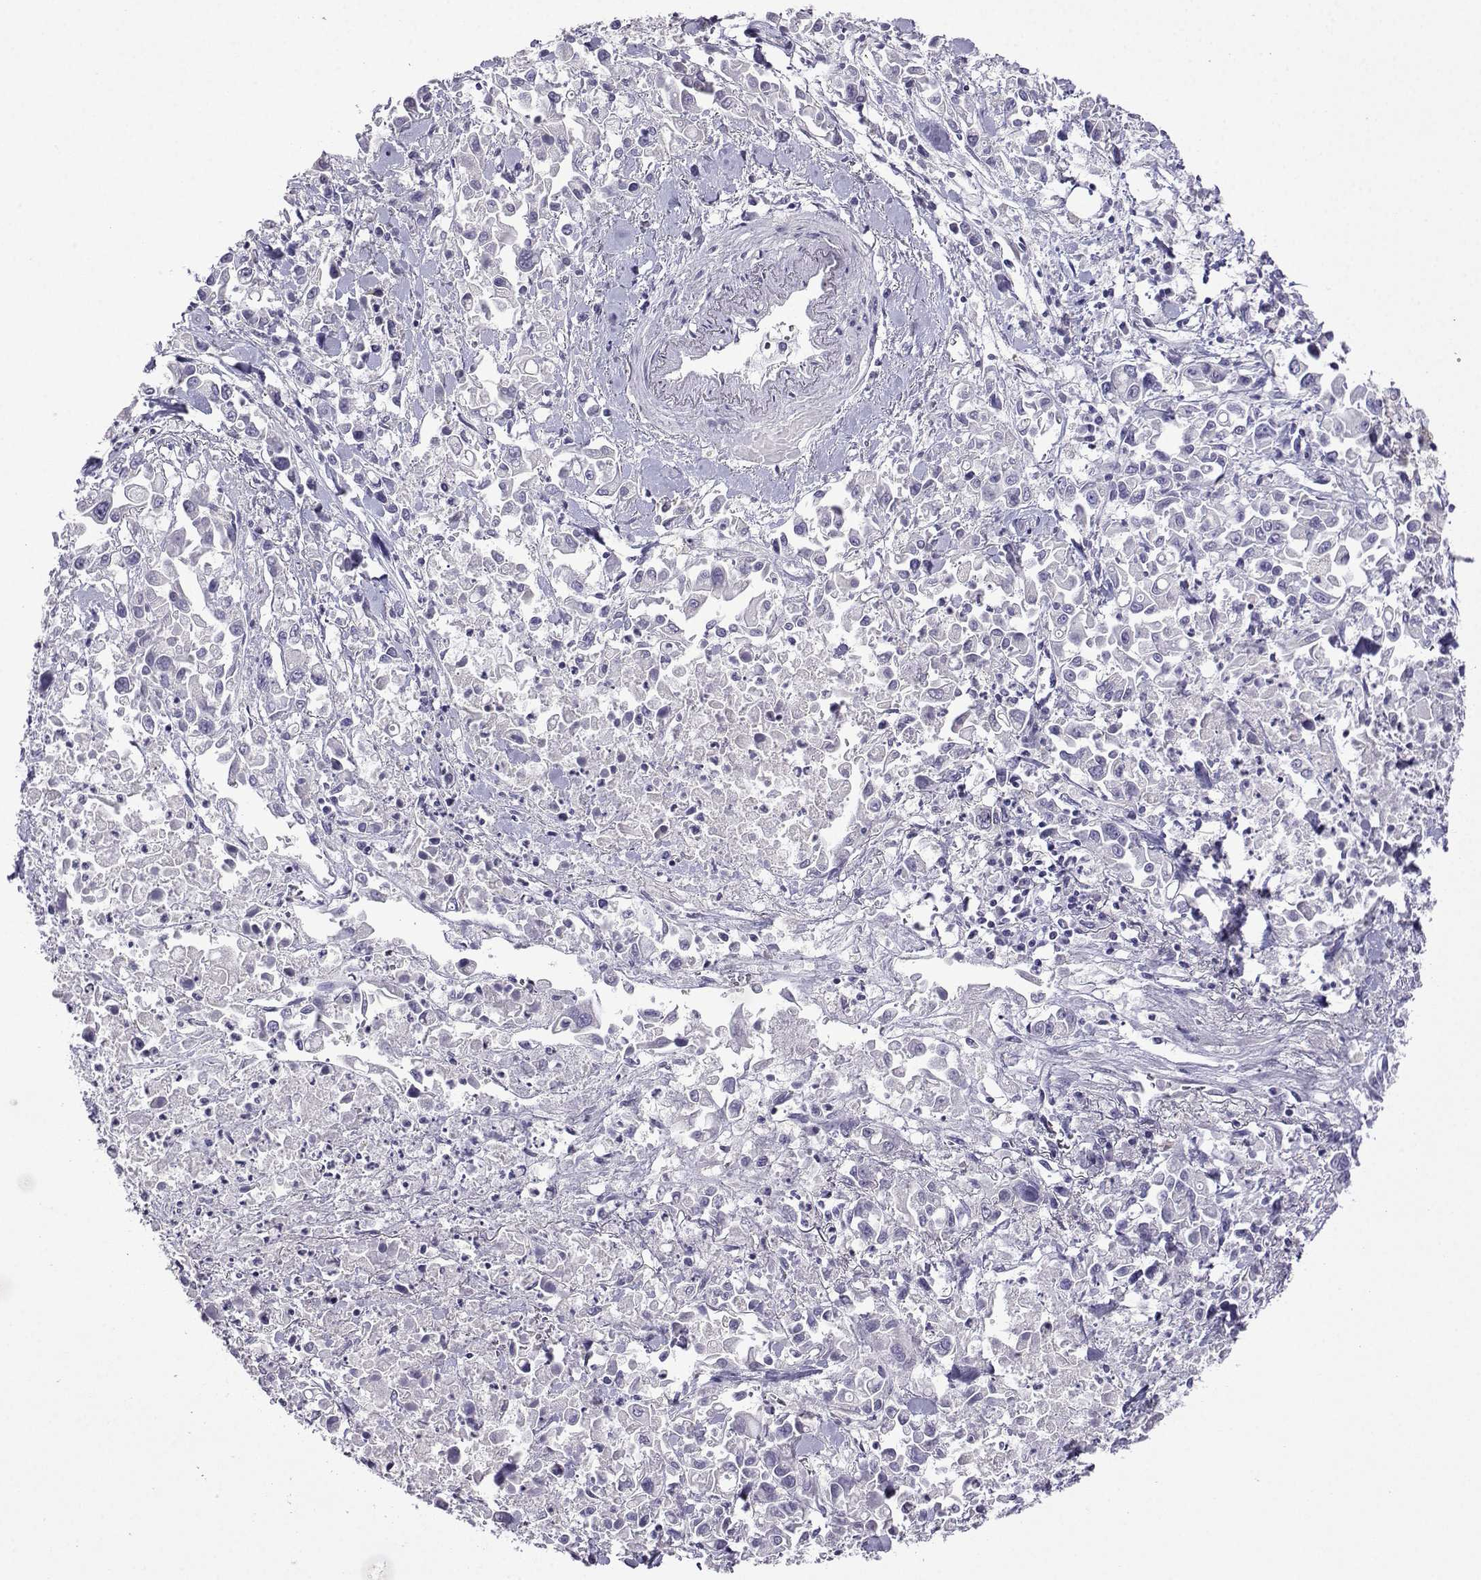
{"staining": {"intensity": "negative", "quantity": "none", "location": "none"}, "tissue": "pancreatic cancer", "cell_type": "Tumor cells", "image_type": "cancer", "snomed": [{"axis": "morphology", "description": "Adenocarcinoma, NOS"}, {"axis": "topography", "description": "Pancreas"}], "caption": "This is a histopathology image of IHC staining of pancreatic adenocarcinoma, which shows no expression in tumor cells.", "gene": "FCAMR", "patient": {"sex": "female", "age": 83}}